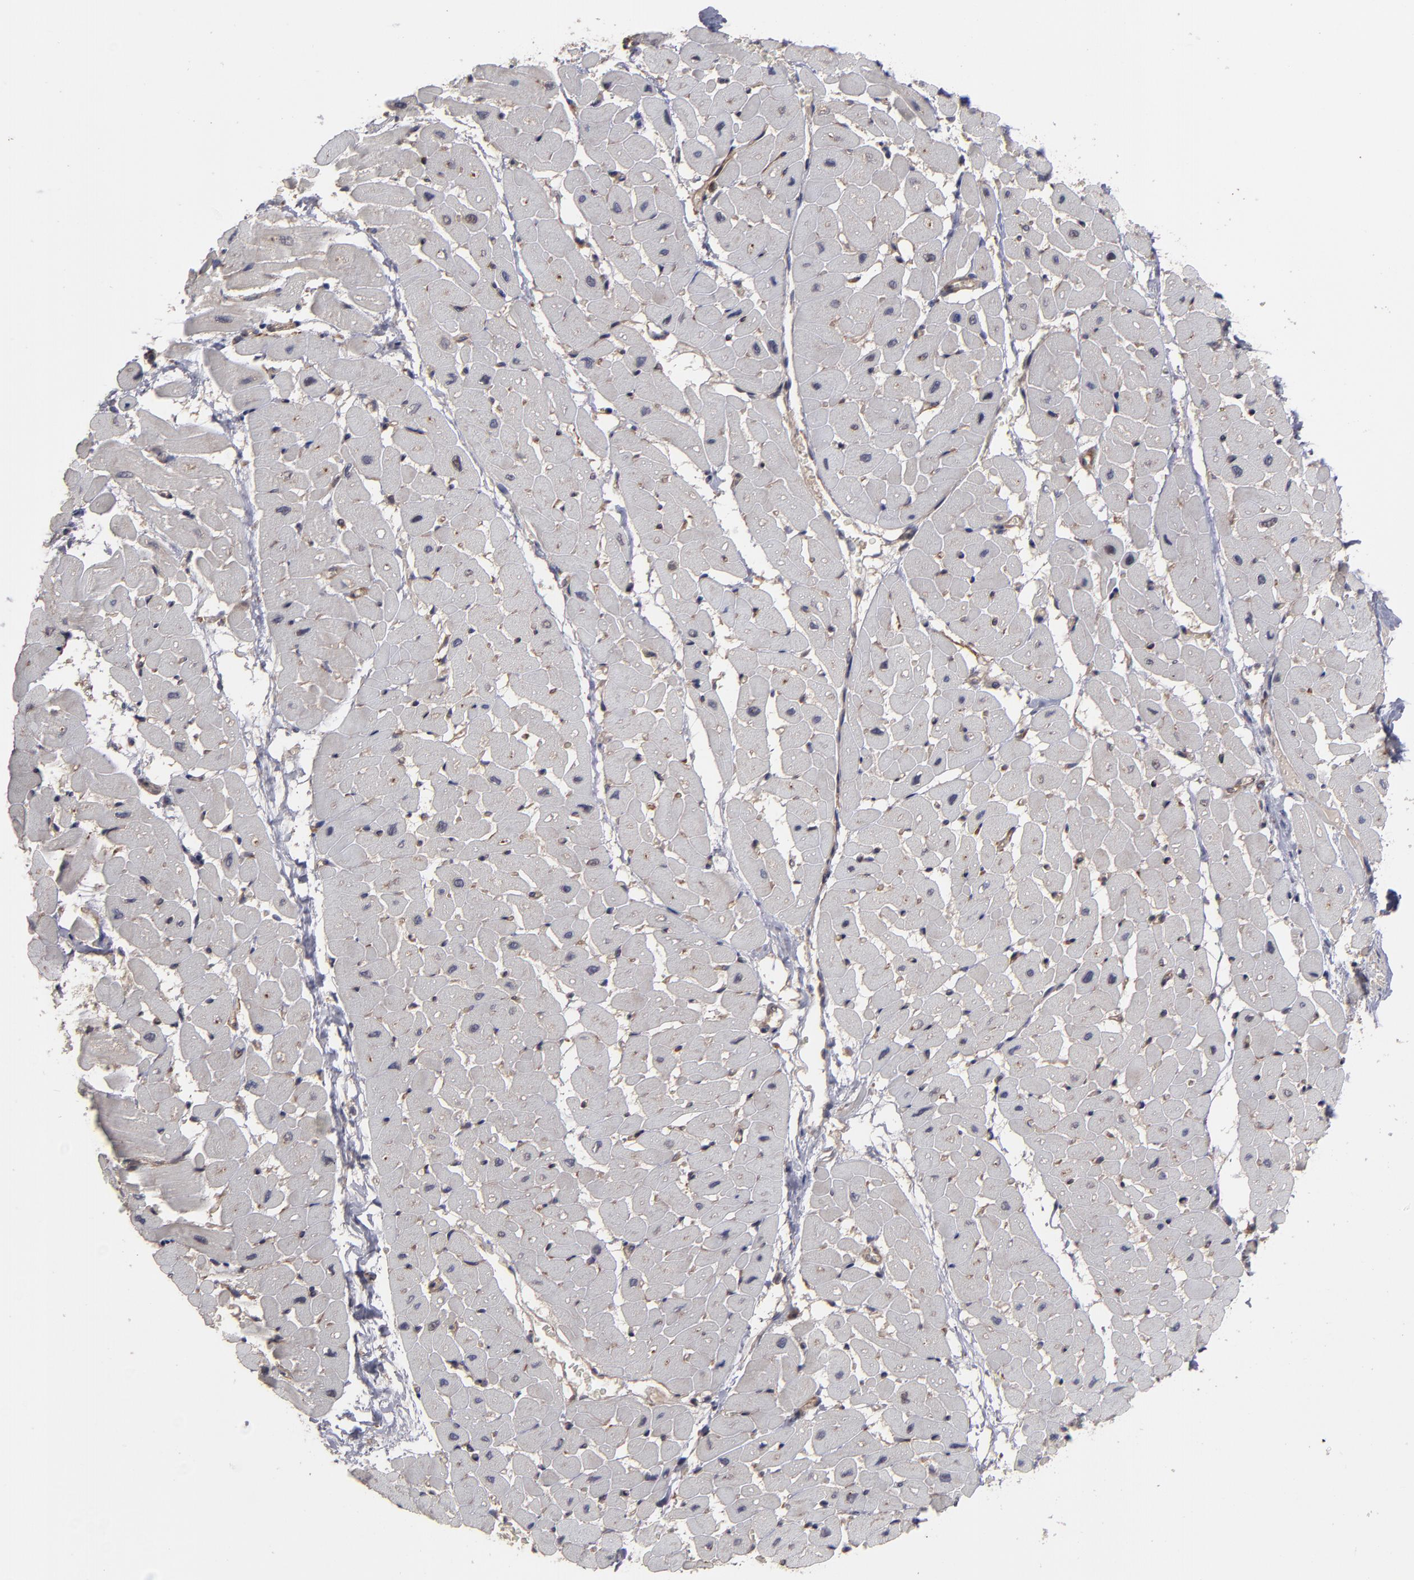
{"staining": {"intensity": "weak", "quantity": "<25%", "location": "cytoplasmic/membranous,nuclear"}, "tissue": "heart muscle", "cell_type": "Cardiomyocytes", "image_type": "normal", "snomed": [{"axis": "morphology", "description": "Normal tissue, NOS"}, {"axis": "topography", "description": "Heart"}], "caption": "The histopathology image reveals no staining of cardiomyocytes in unremarkable heart muscle. (Immunohistochemistry, brightfield microscopy, high magnification).", "gene": "SND1", "patient": {"sex": "male", "age": 45}}